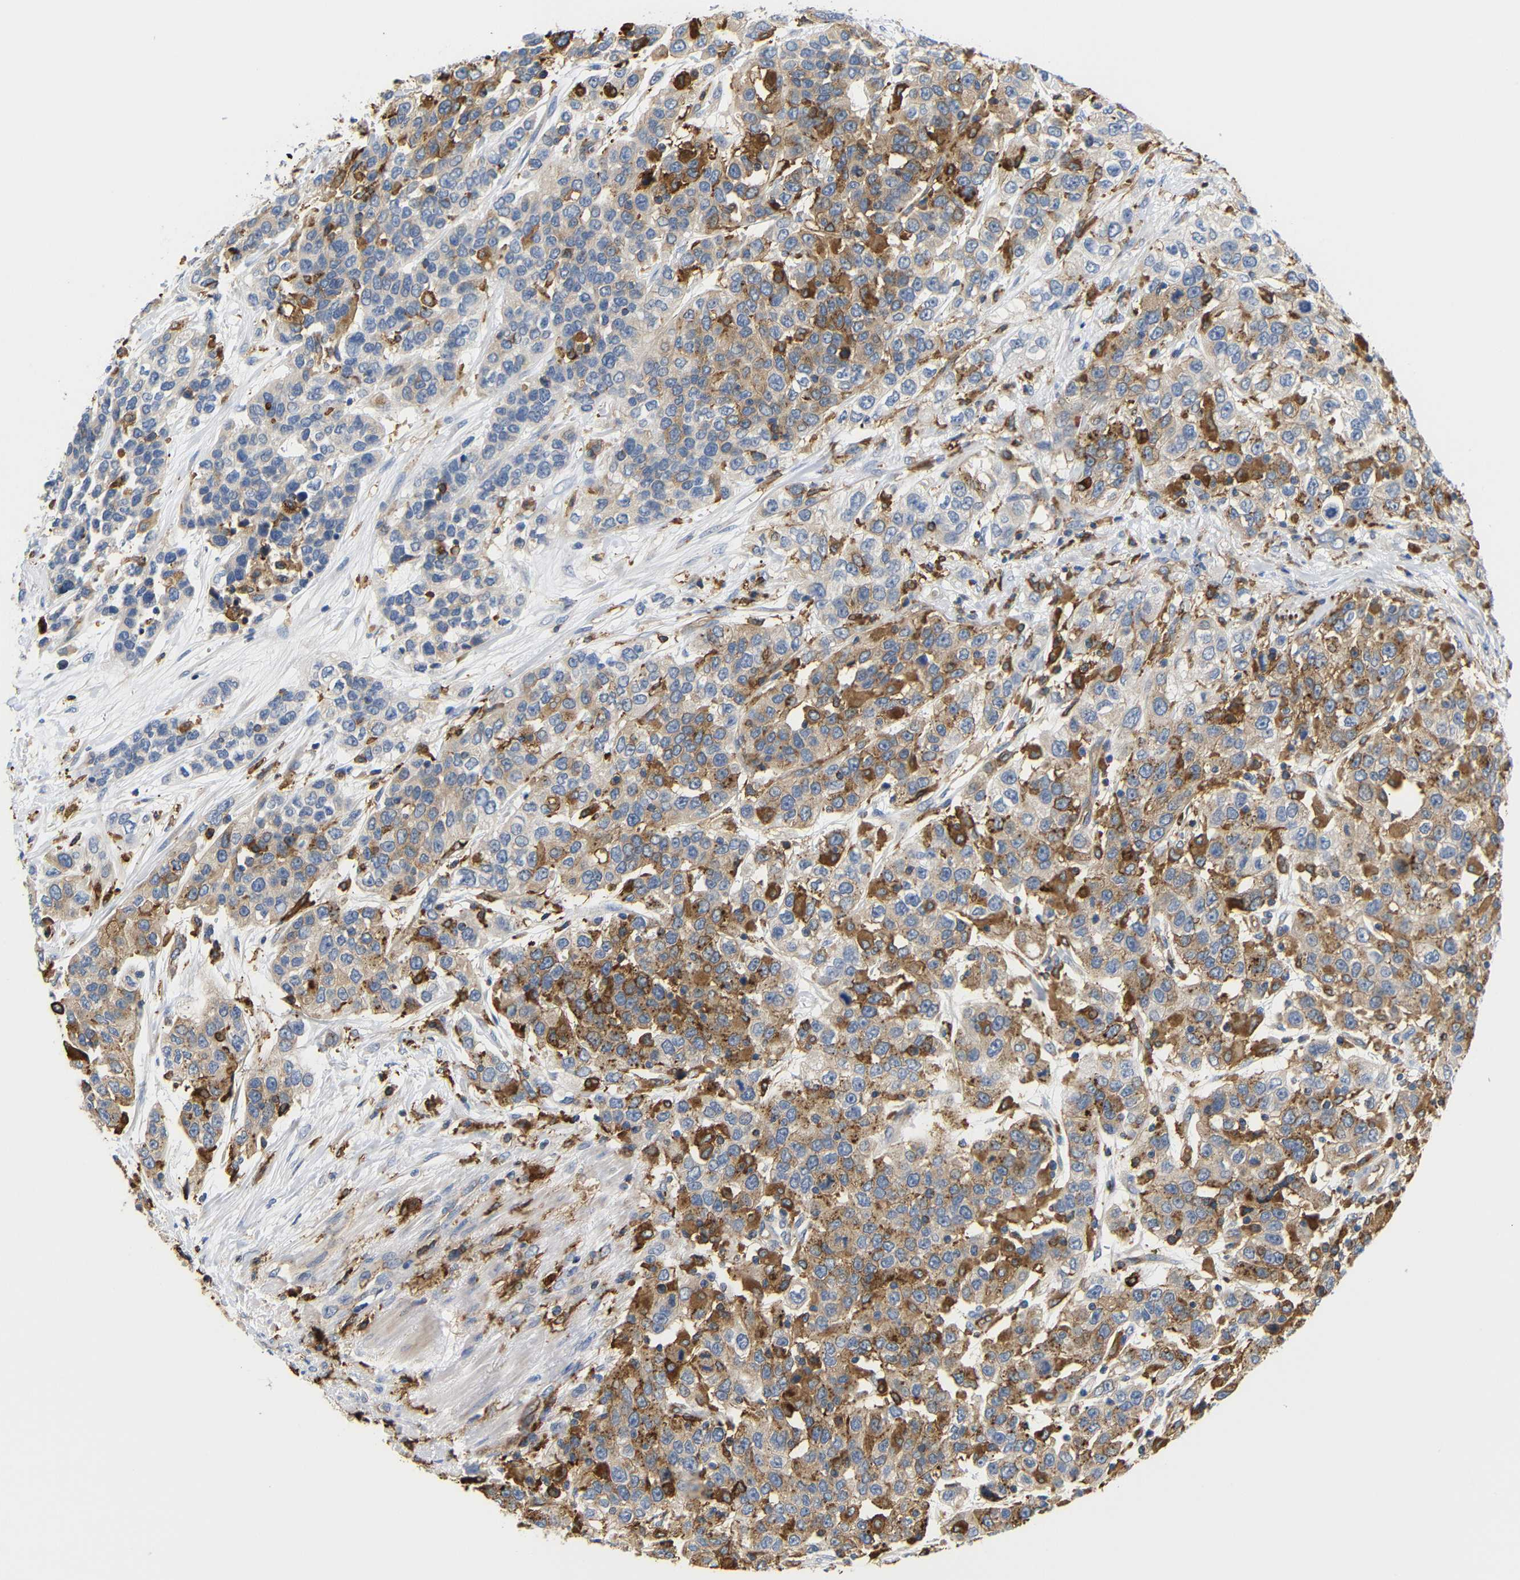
{"staining": {"intensity": "moderate", "quantity": "25%-75%", "location": "cytoplasmic/membranous"}, "tissue": "urothelial cancer", "cell_type": "Tumor cells", "image_type": "cancer", "snomed": [{"axis": "morphology", "description": "Urothelial carcinoma, High grade"}, {"axis": "topography", "description": "Urinary bladder"}], "caption": "Brown immunohistochemical staining in high-grade urothelial carcinoma demonstrates moderate cytoplasmic/membranous positivity in approximately 25%-75% of tumor cells.", "gene": "HLA-DQB1", "patient": {"sex": "female", "age": 80}}